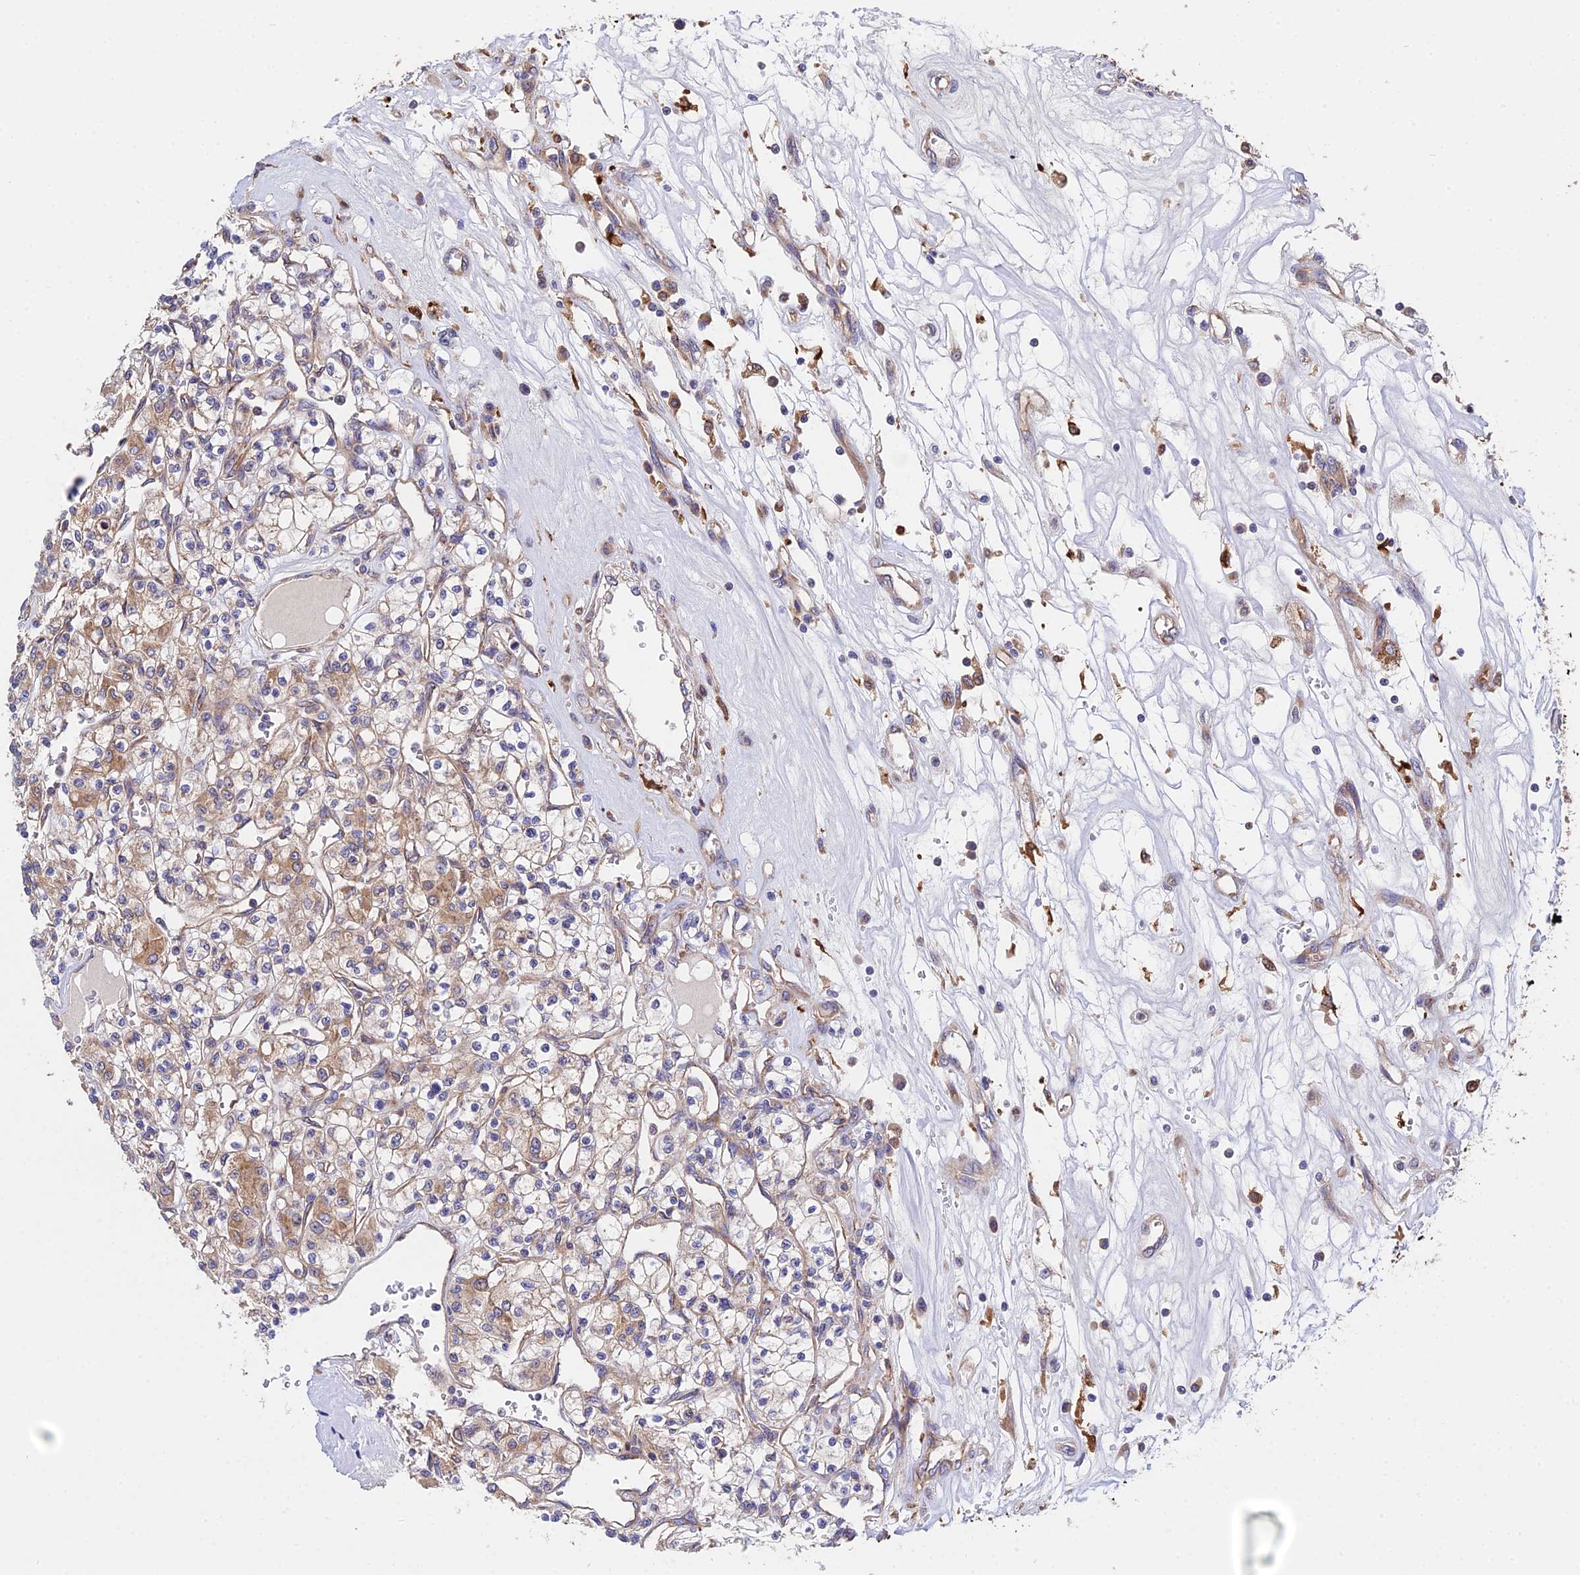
{"staining": {"intensity": "moderate", "quantity": ">75%", "location": "cytoplasmic/membranous"}, "tissue": "renal cancer", "cell_type": "Tumor cells", "image_type": "cancer", "snomed": [{"axis": "morphology", "description": "Adenocarcinoma, NOS"}, {"axis": "topography", "description": "Kidney"}], "caption": "High-magnification brightfield microscopy of adenocarcinoma (renal) stained with DAB (3,3'-diaminobenzidine) (brown) and counterstained with hematoxylin (blue). tumor cells exhibit moderate cytoplasmic/membranous expression is appreciated in approximately>75% of cells.", "gene": "CDC37L1", "patient": {"sex": "female", "age": 59}}